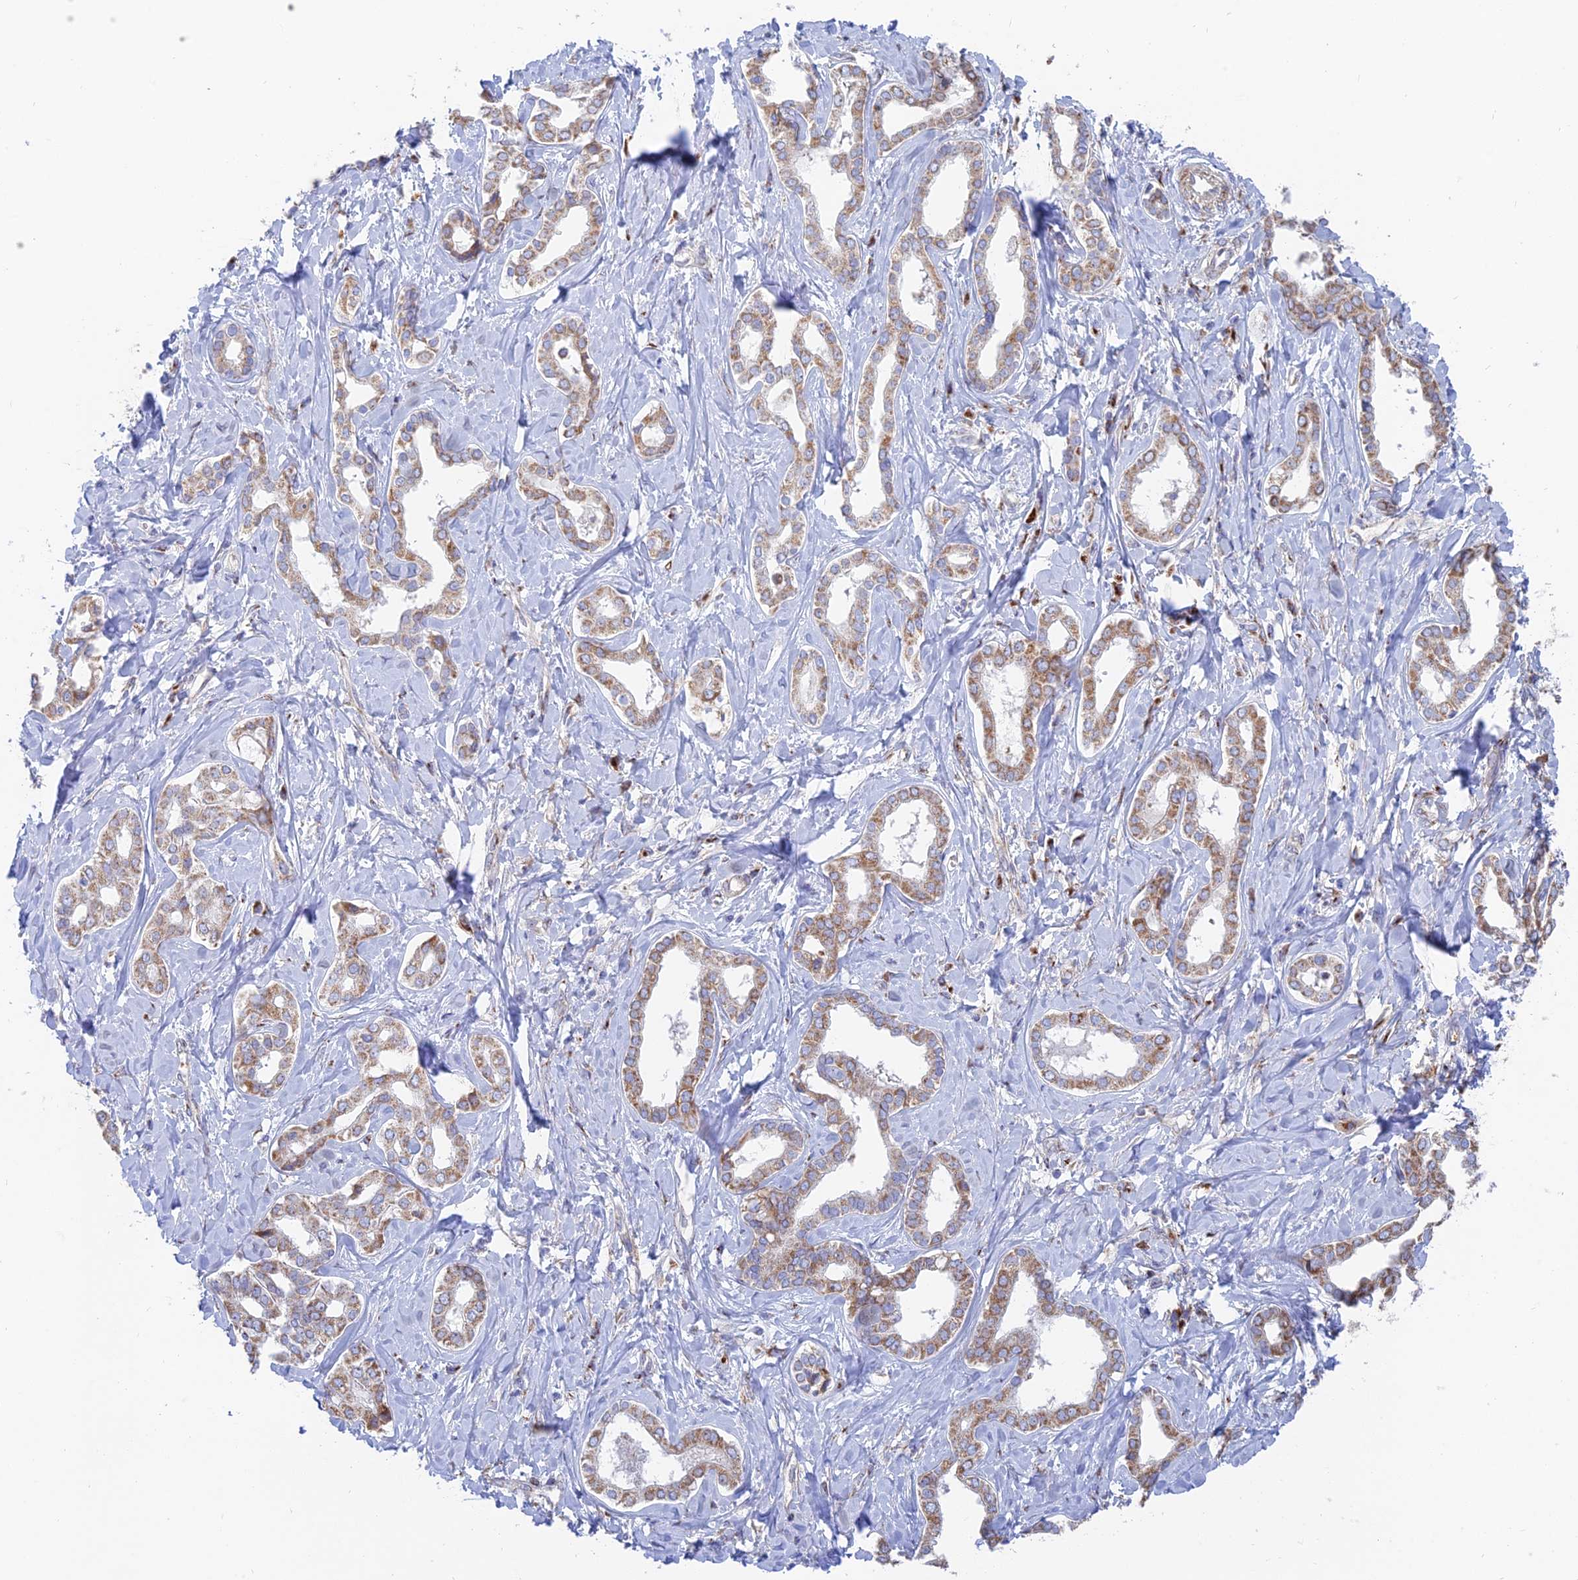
{"staining": {"intensity": "moderate", "quantity": ">75%", "location": "cytoplasmic/membranous"}, "tissue": "liver cancer", "cell_type": "Tumor cells", "image_type": "cancer", "snomed": [{"axis": "morphology", "description": "Cholangiocarcinoma"}, {"axis": "topography", "description": "Liver"}], "caption": "Protein expression analysis of liver cancer (cholangiocarcinoma) reveals moderate cytoplasmic/membranous positivity in about >75% of tumor cells. (DAB IHC with brightfield microscopy, high magnification).", "gene": "HS2ST1", "patient": {"sex": "female", "age": 77}}